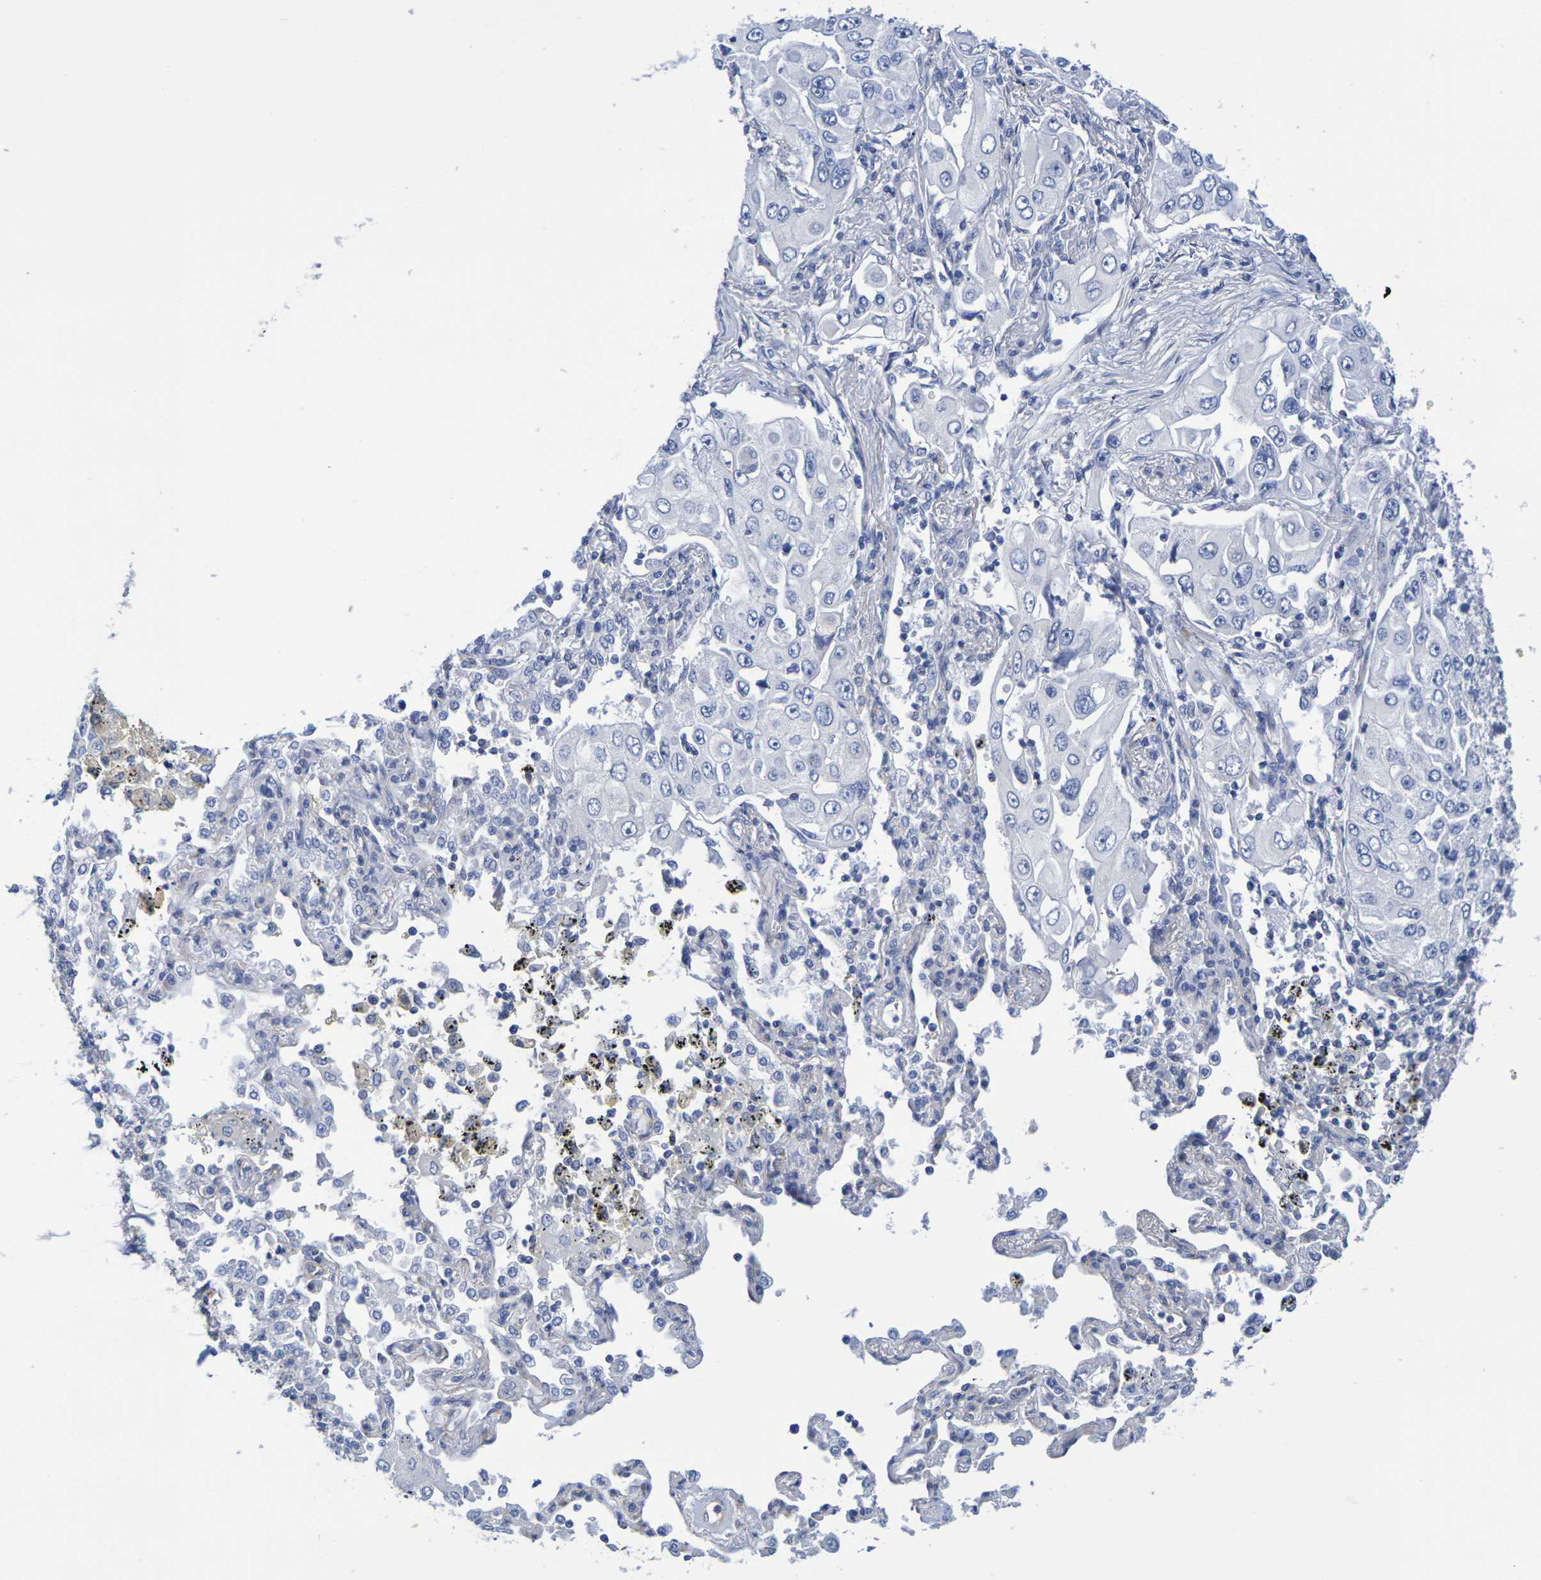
{"staining": {"intensity": "negative", "quantity": "none", "location": "none"}, "tissue": "lung cancer", "cell_type": "Tumor cells", "image_type": "cancer", "snomed": [{"axis": "morphology", "description": "Adenocarcinoma, NOS"}, {"axis": "topography", "description": "Lung"}], "caption": "Image shows no significant protein staining in tumor cells of adenocarcinoma (lung). (Immunohistochemistry, brightfield microscopy, high magnification).", "gene": "TMCC3", "patient": {"sex": "male", "age": 84}}